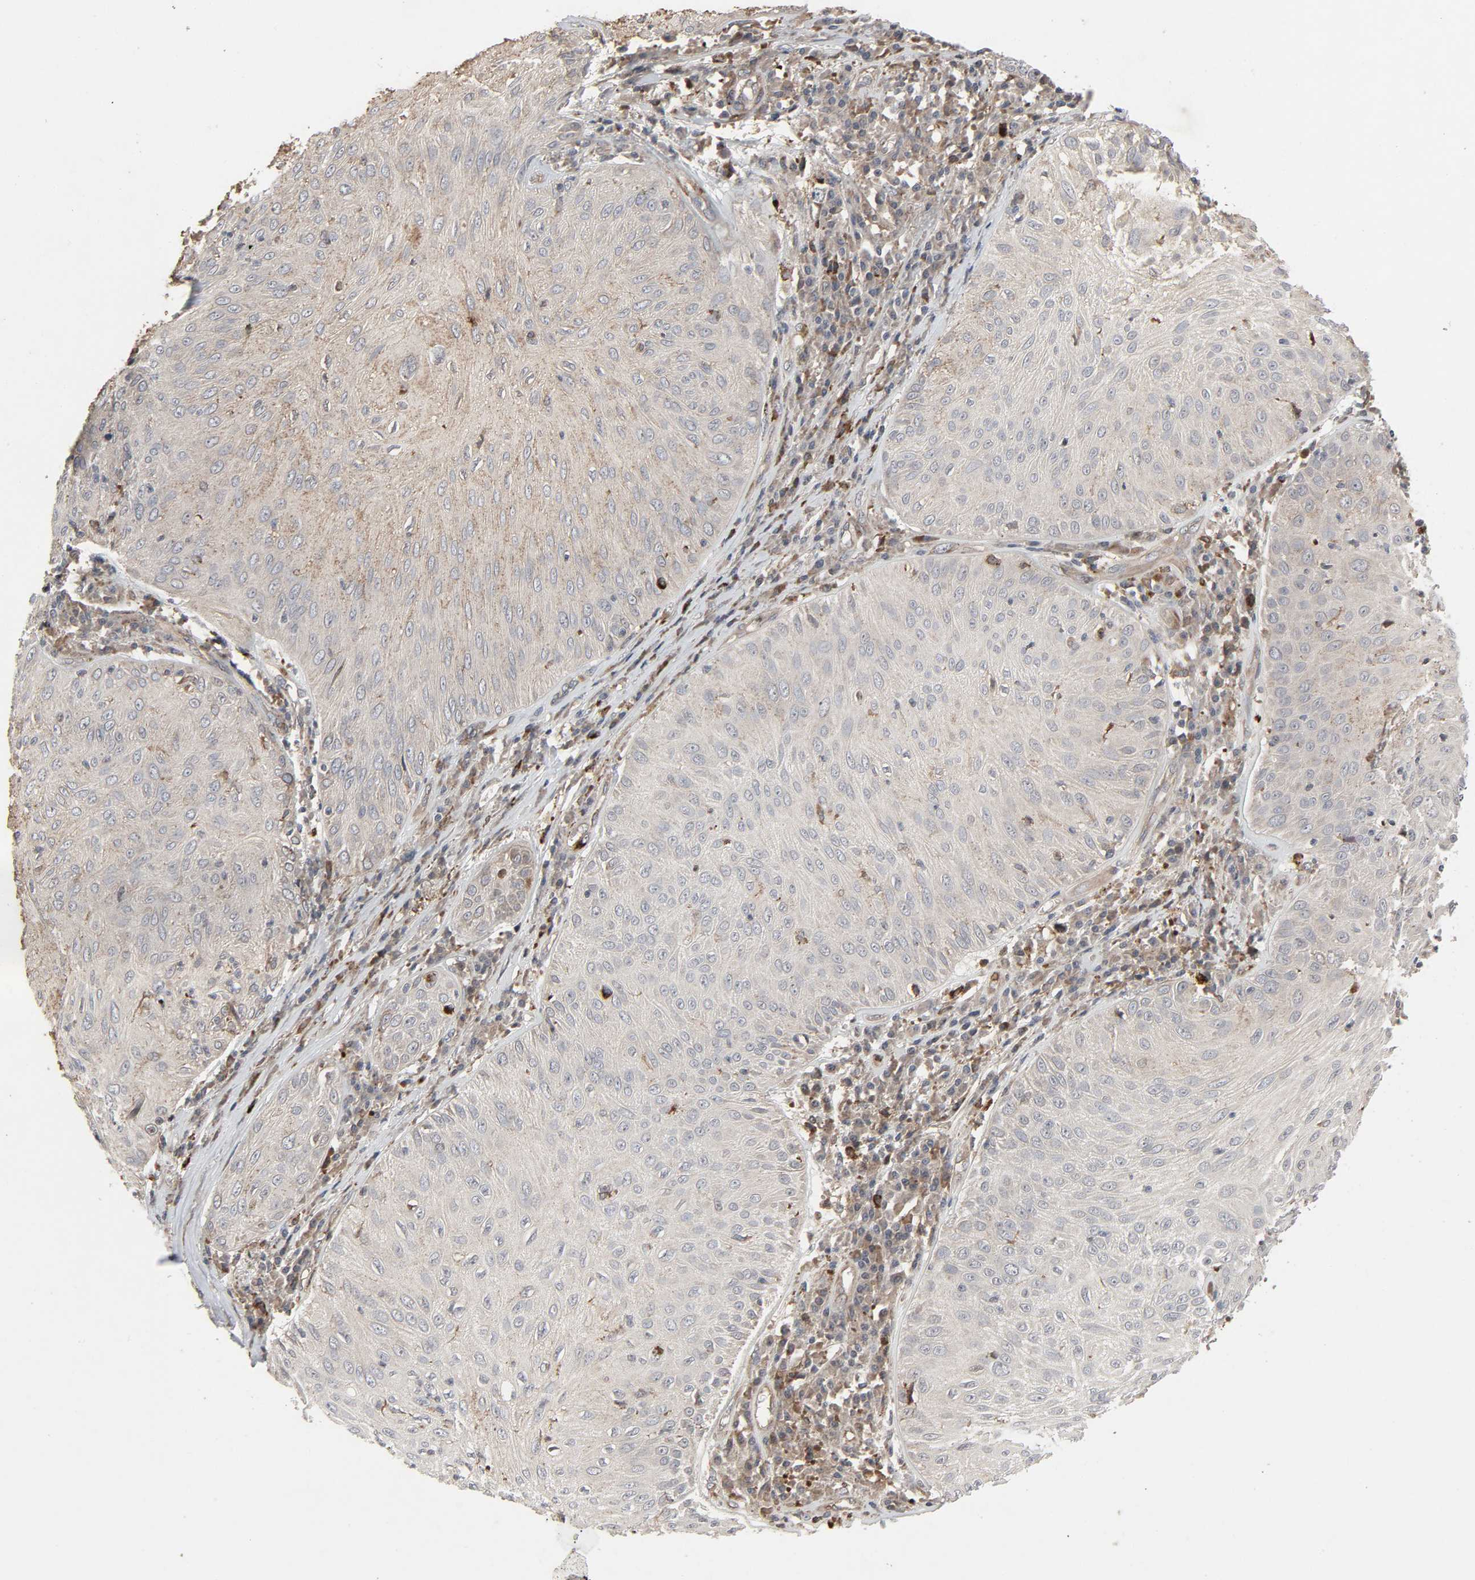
{"staining": {"intensity": "weak", "quantity": ">75%", "location": "cytoplasmic/membranous"}, "tissue": "skin cancer", "cell_type": "Tumor cells", "image_type": "cancer", "snomed": [{"axis": "morphology", "description": "Squamous cell carcinoma, NOS"}, {"axis": "topography", "description": "Skin"}], "caption": "Skin cancer stained with DAB (3,3'-diaminobenzidine) IHC reveals low levels of weak cytoplasmic/membranous positivity in about >75% of tumor cells.", "gene": "ADCY4", "patient": {"sex": "male", "age": 65}}